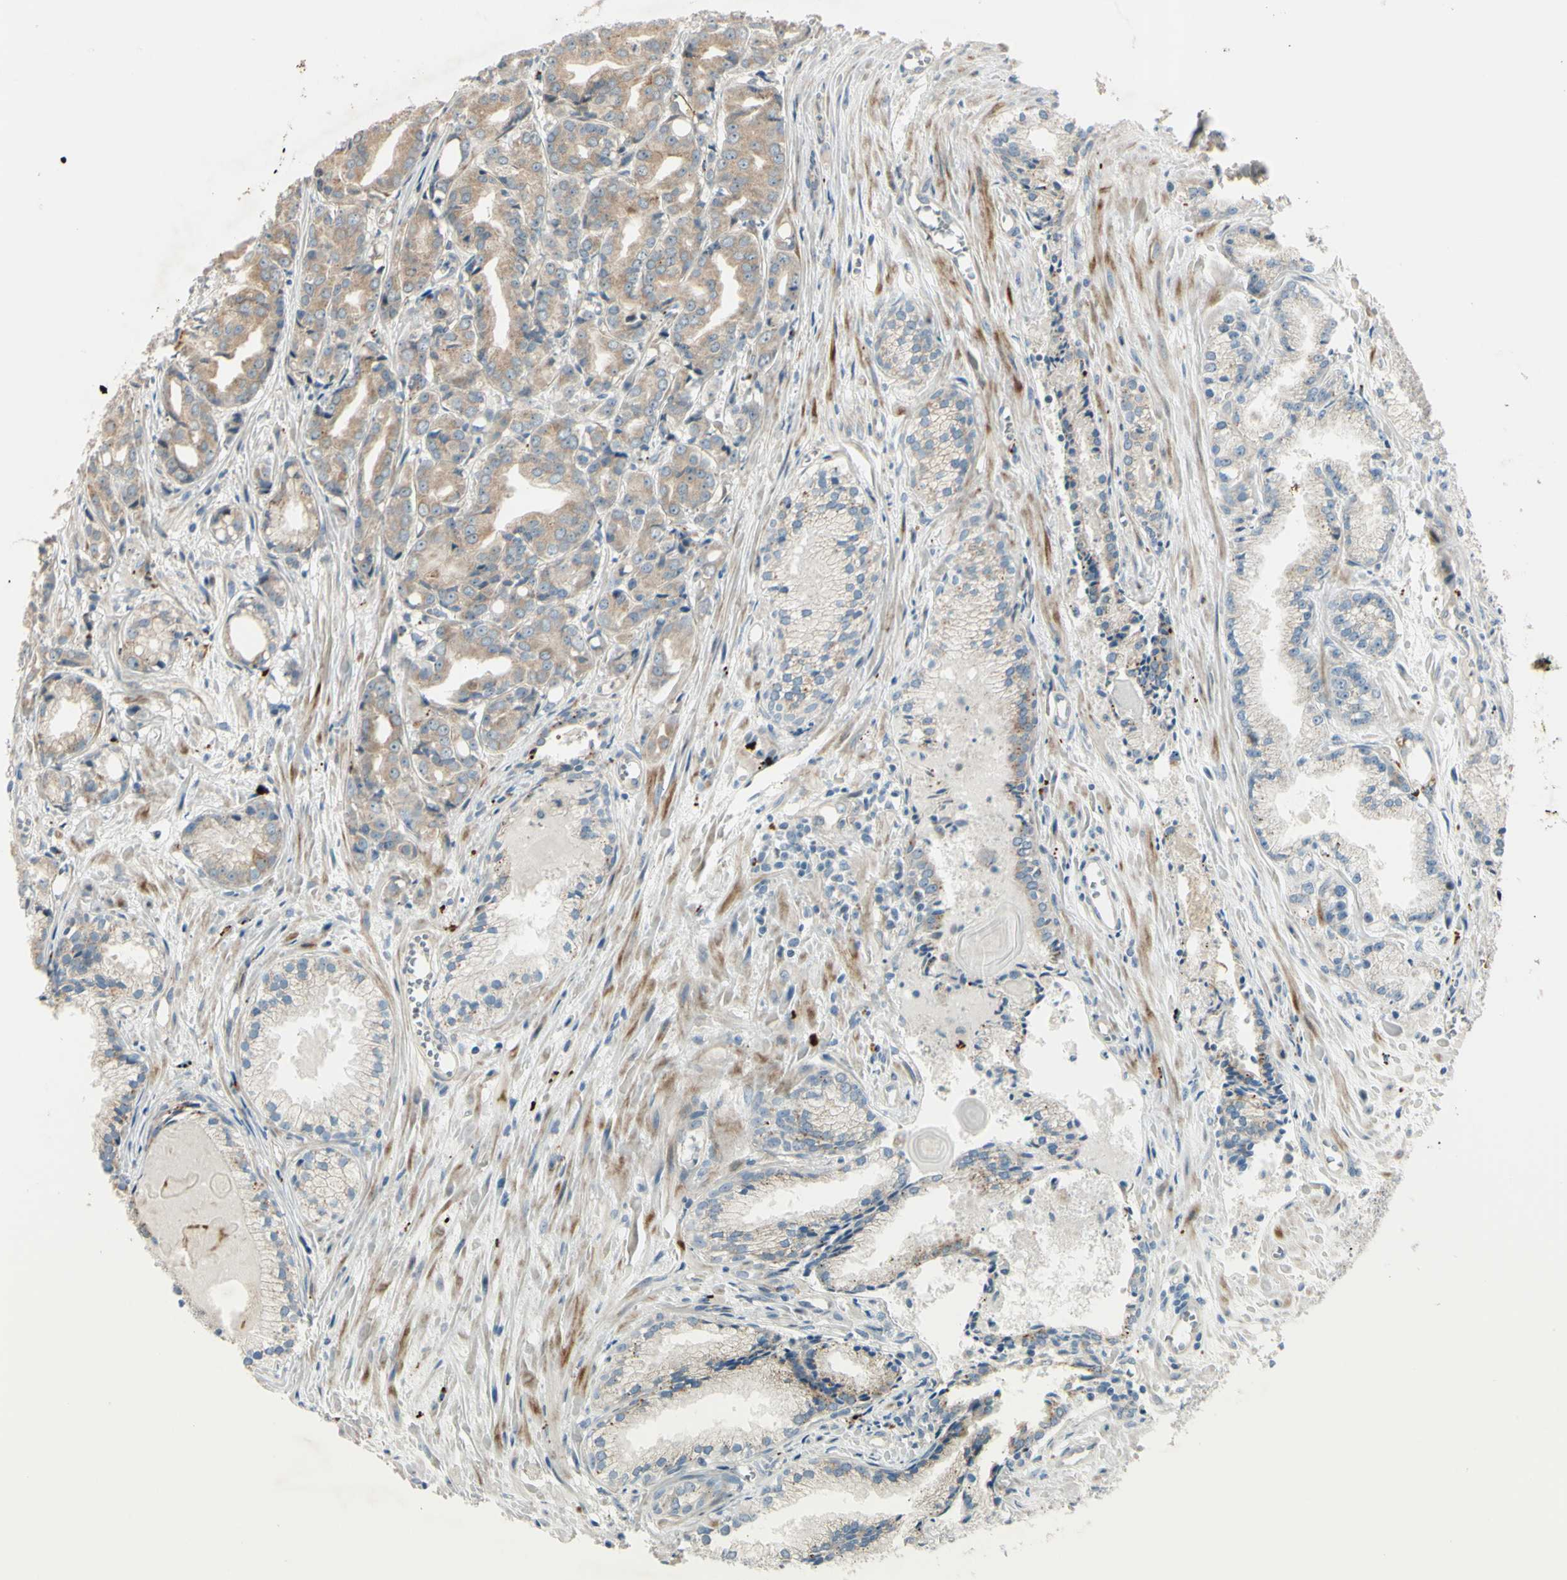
{"staining": {"intensity": "weak", "quantity": ">75%", "location": "cytoplasmic/membranous"}, "tissue": "prostate cancer", "cell_type": "Tumor cells", "image_type": "cancer", "snomed": [{"axis": "morphology", "description": "Adenocarcinoma, Low grade"}, {"axis": "topography", "description": "Prostate"}], "caption": "Protein expression analysis of human low-grade adenocarcinoma (prostate) reveals weak cytoplasmic/membranous staining in about >75% of tumor cells.", "gene": "NDFIP1", "patient": {"sex": "male", "age": 72}}